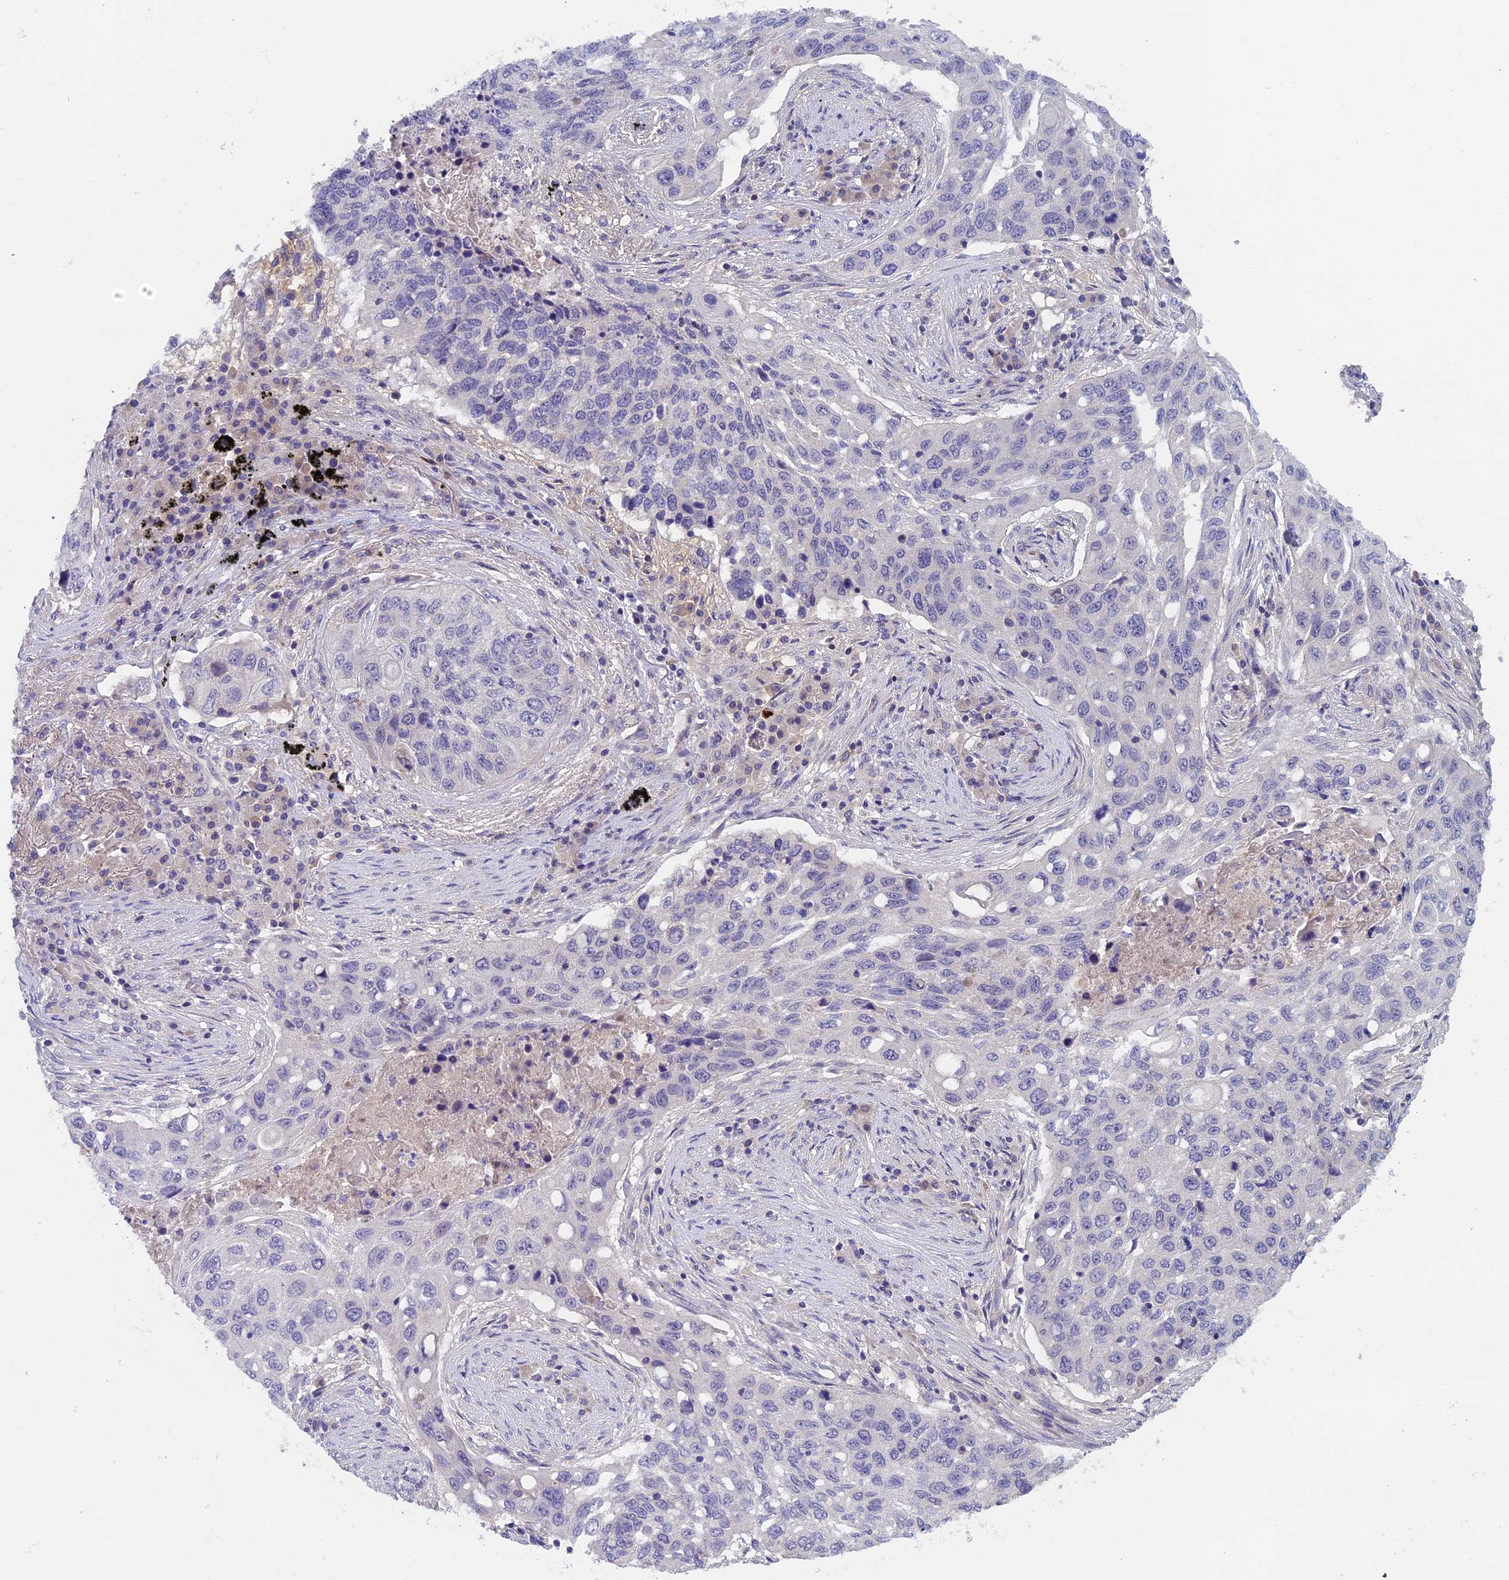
{"staining": {"intensity": "negative", "quantity": "none", "location": "none"}, "tissue": "lung cancer", "cell_type": "Tumor cells", "image_type": "cancer", "snomed": [{"axis": "morphology", "description": "Squamous cell carcinoma, NOS"}, {"axis": "topography", "description": "Lung"}], "caption": "Image shows no protein staining in tumor cells of lung cancer (squamous cell carcinoma) tissue.", "gene": "ADAMTS13", "patient": {"sex": "female", "age": 63}}